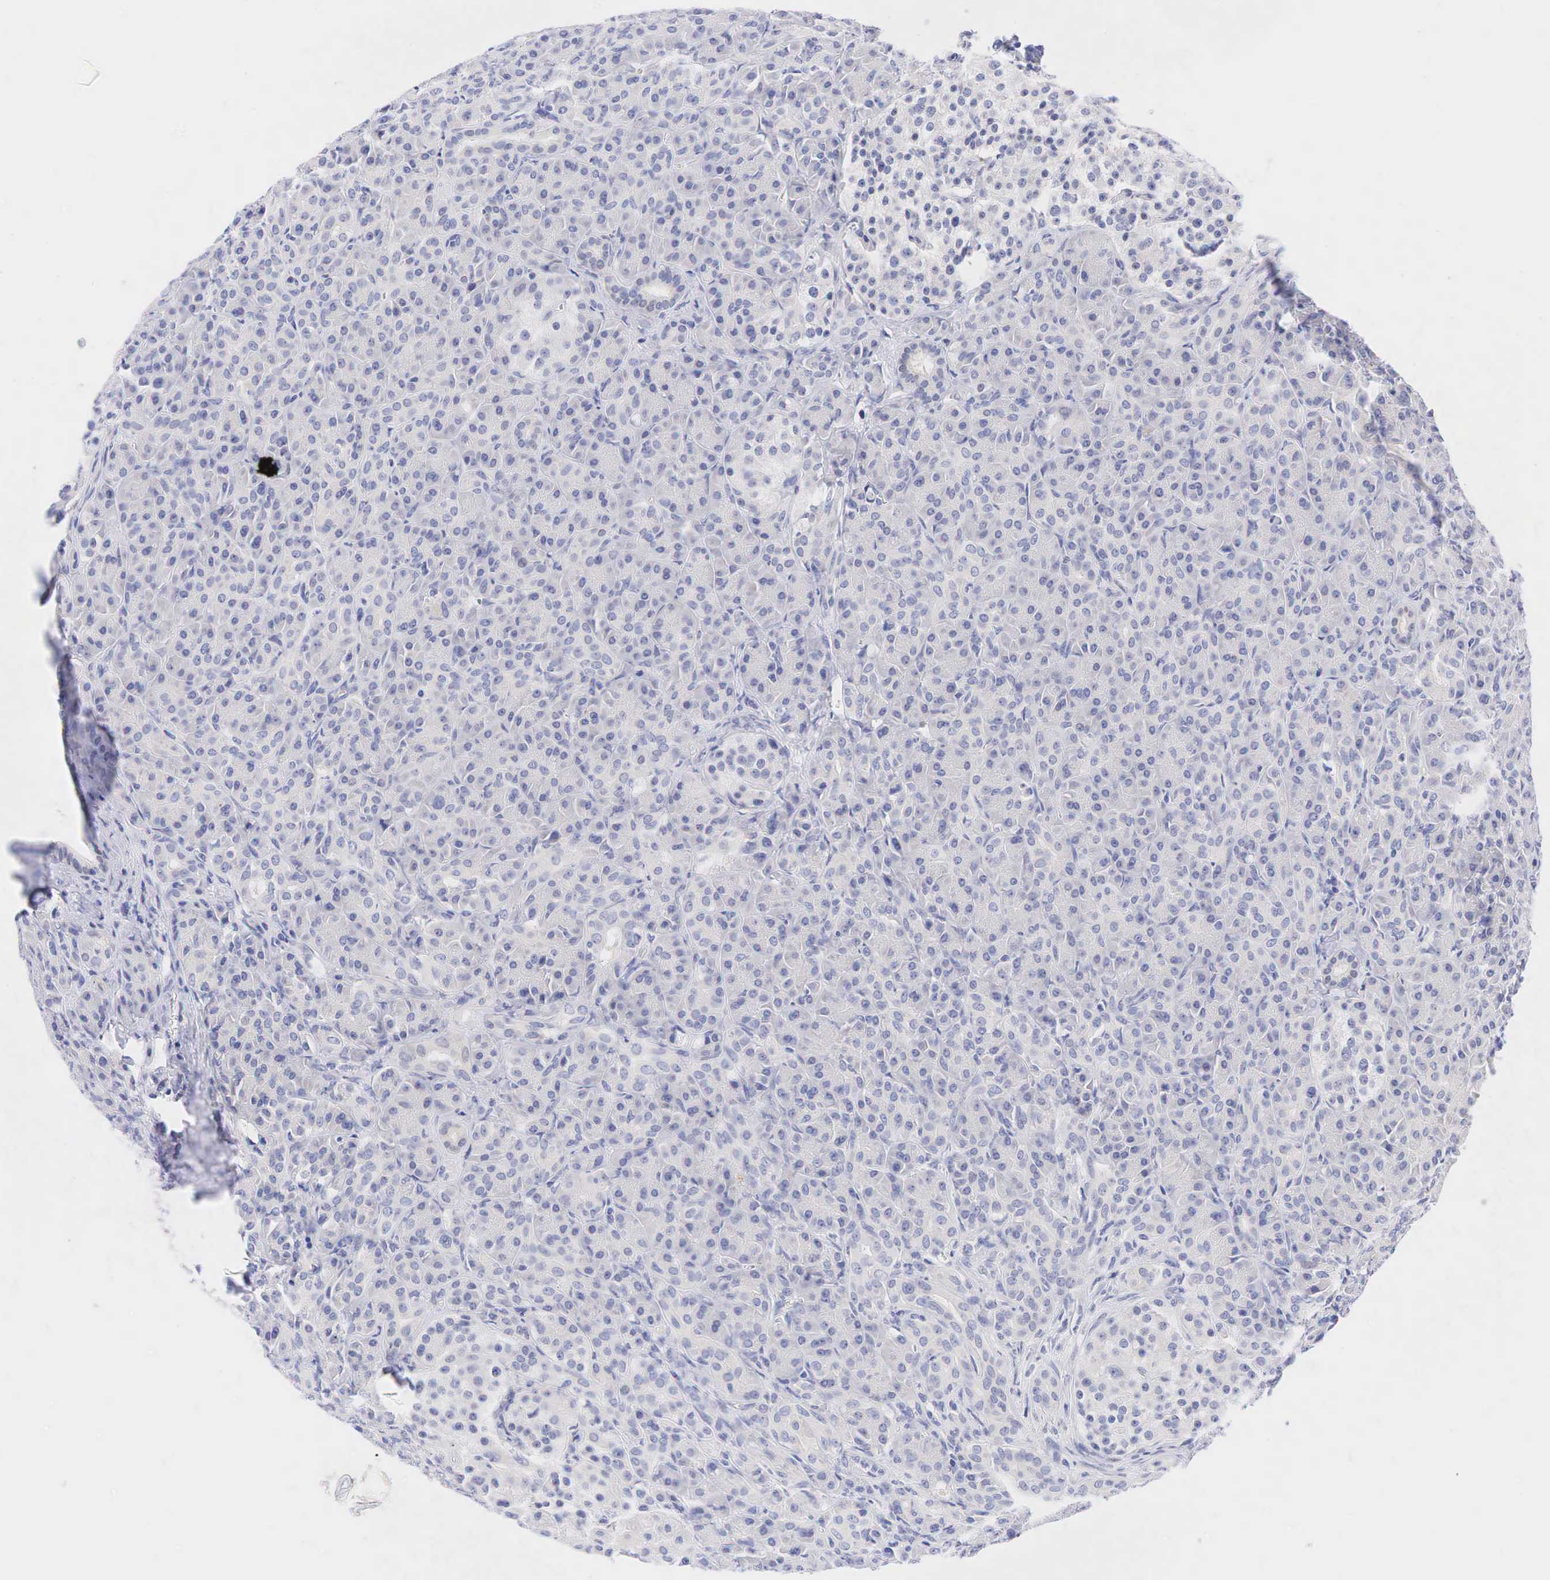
{"staining": {"intensity": "weak", "quantity": "<25%", "location": "nuclear"}, "tissue": "pancreas", "cell_type": "Exocrine glandular cells", "image_type": "normal", "snomed": [{"axis": "morphology", "description": "Normal tissue, NOS"}, {"axis": "topography", "description": "Lymph node"}, {"axis": "topography", "description": "Pancreas"}], "caption": "Exocrine glandular cells show no significant protein positivity in normal pancreas.", "gene": "AR", "patient": {"sex": "male", "age": 59}}